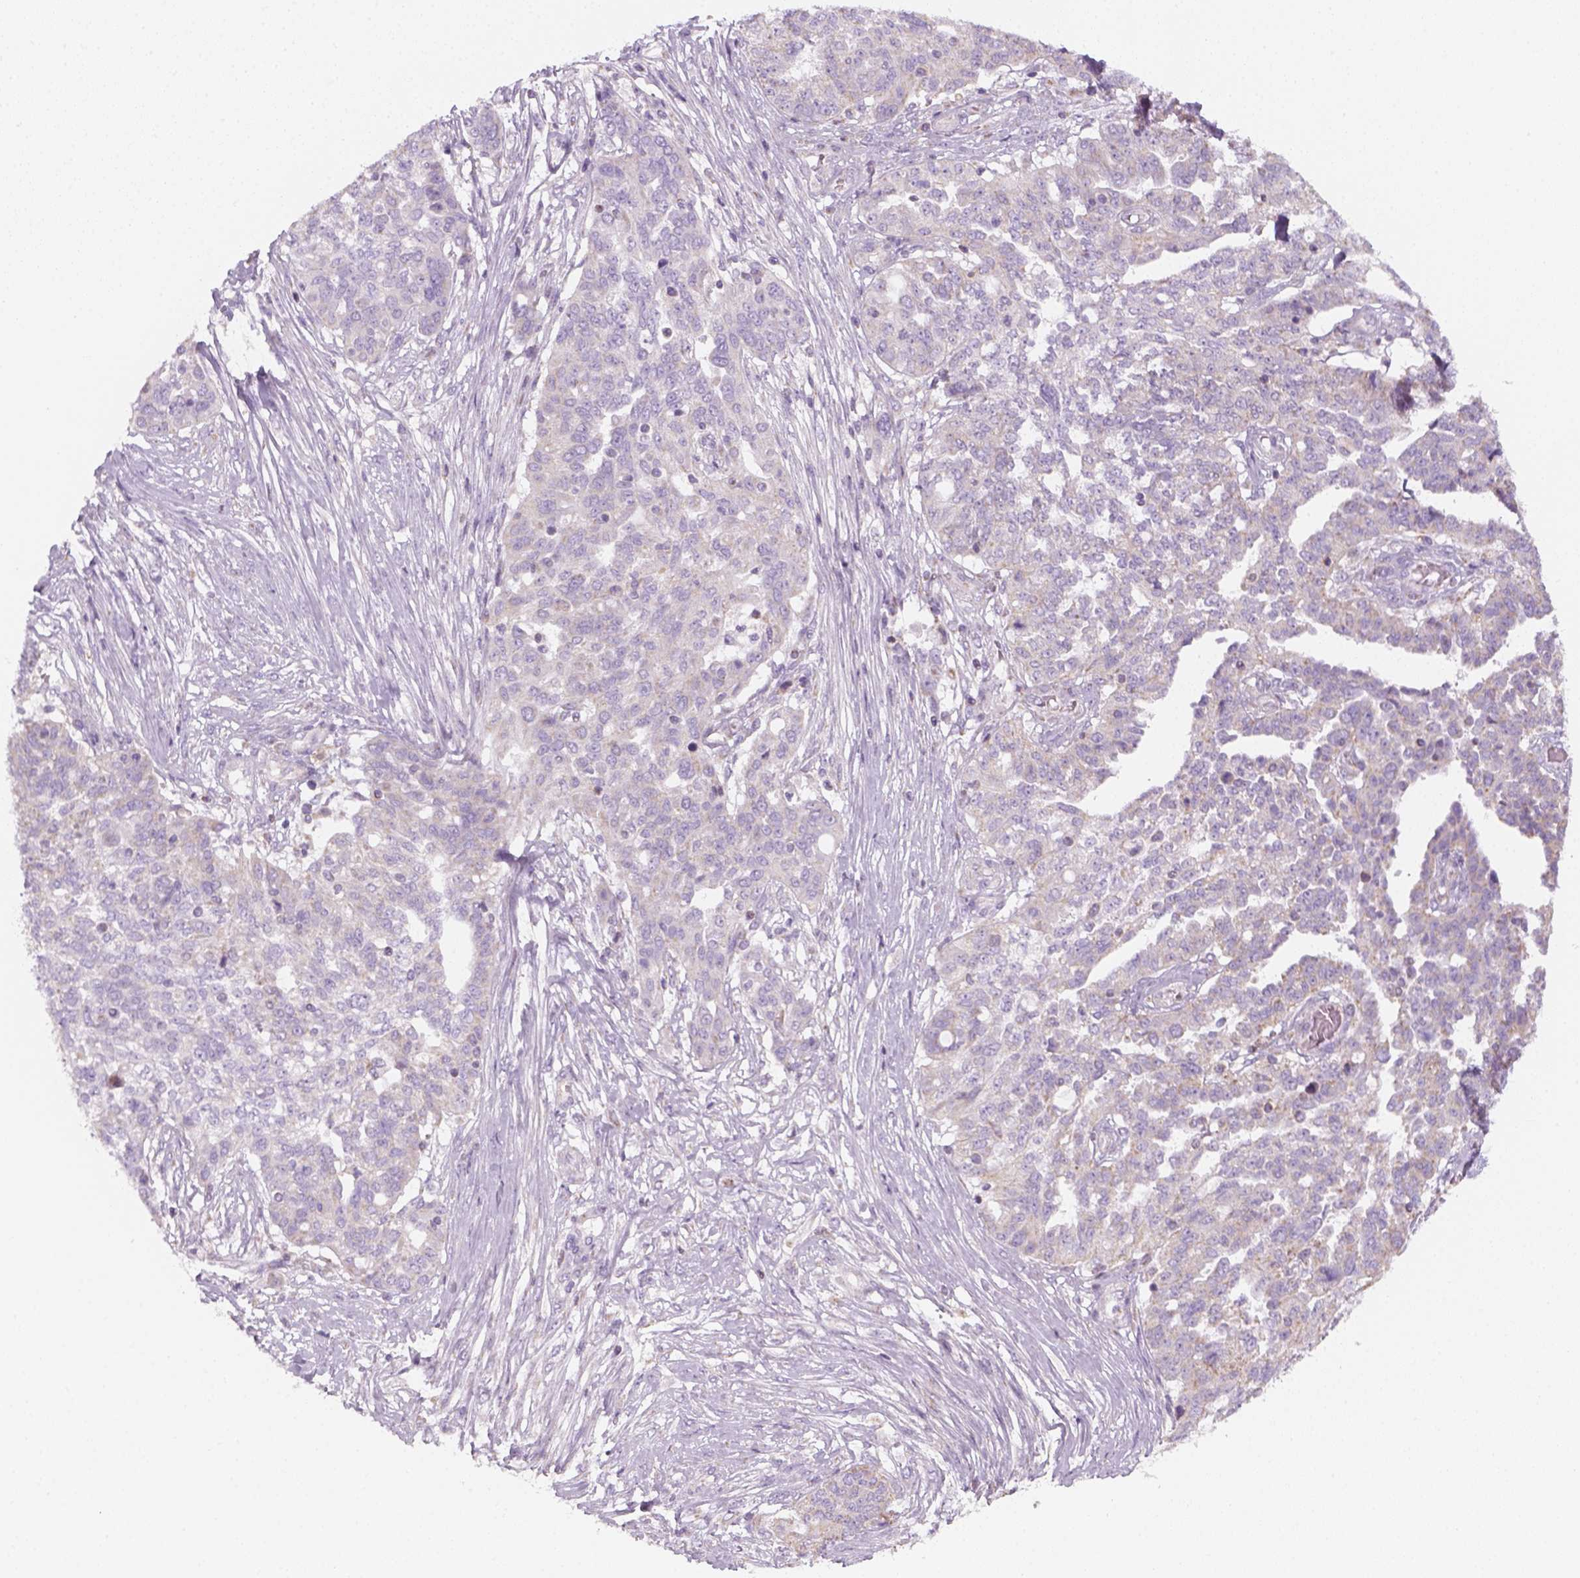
{"staining": {"intensity": "negative", "quantity": "none", "location": "none"}, "tissue": "ovarian cancer", "cell_type": "Tumor cells", "image_type": "cancer", "snomed": [{"axis": "morphology", "description": "Cystadenocarcinoma, serous, NOS"}, {"axis": "topography", "description": "Ovary"}], "caption": "Immunohistochemical staining of human ovarian cancer (serous cystadenocarcinoma) shows no significant positivity in tumor cells.", "gene": "AWAT2", "patient": {"sex": "female", "age": 67}}